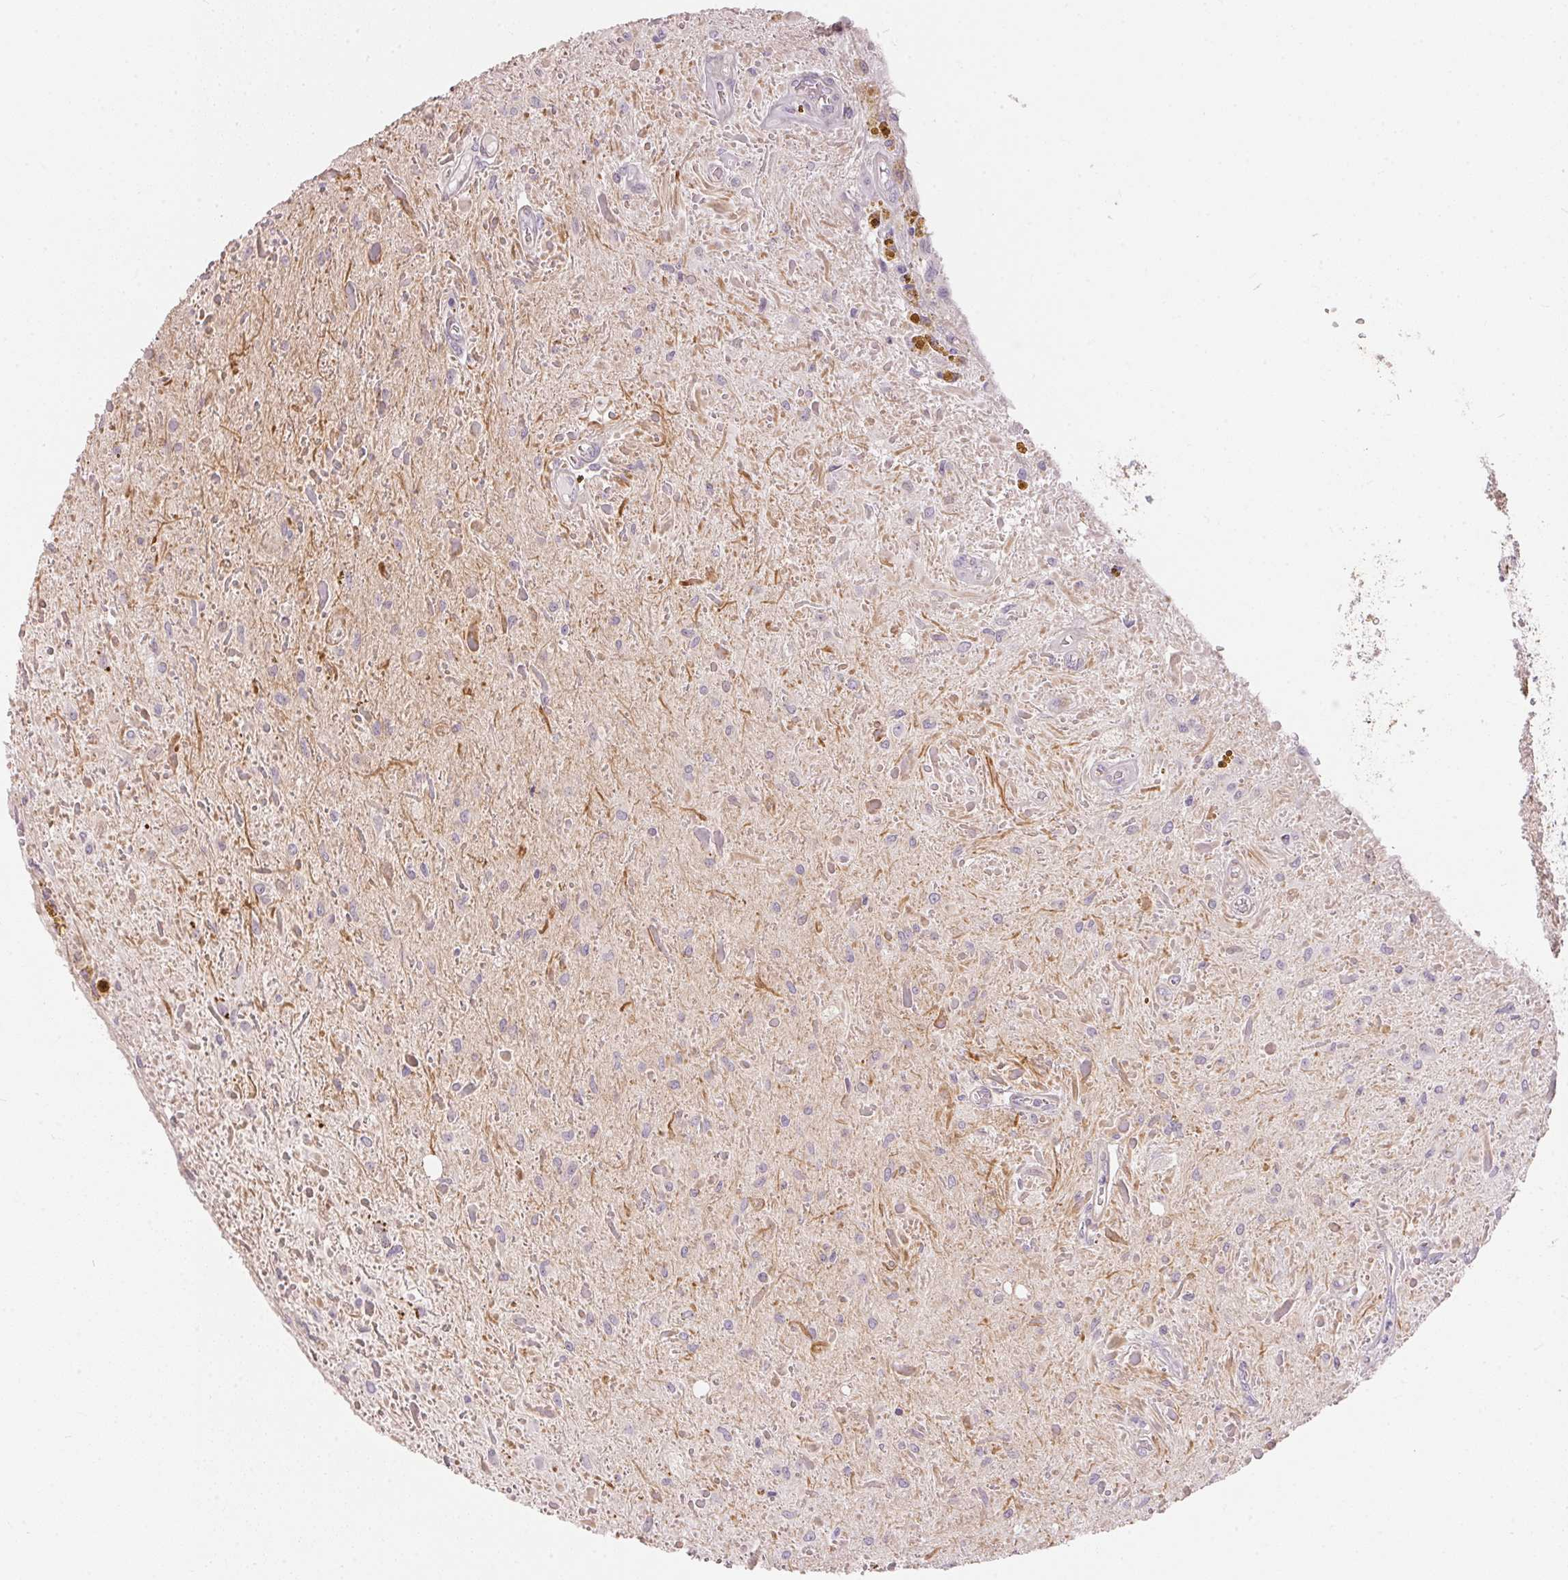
{"staining": {"intensity": "negative", "quantity": "none", "location": "none"}, "tissue": "glioma", "cell_type": "Tumor cells", "image_type": "cancer", "snomed": [{"axis": "morphology", "description": "Glioma, malignant, Low grade"}, {"axis": "topography", "description": "Cerebellum"}], "caption": "Human malignant glioma (low-grade) stained for a protein using immunohistochemistry reveals no staining in tumor cells.", "gene": "GDAP1L1", "patient": {"sex": "female", "age": 14}}